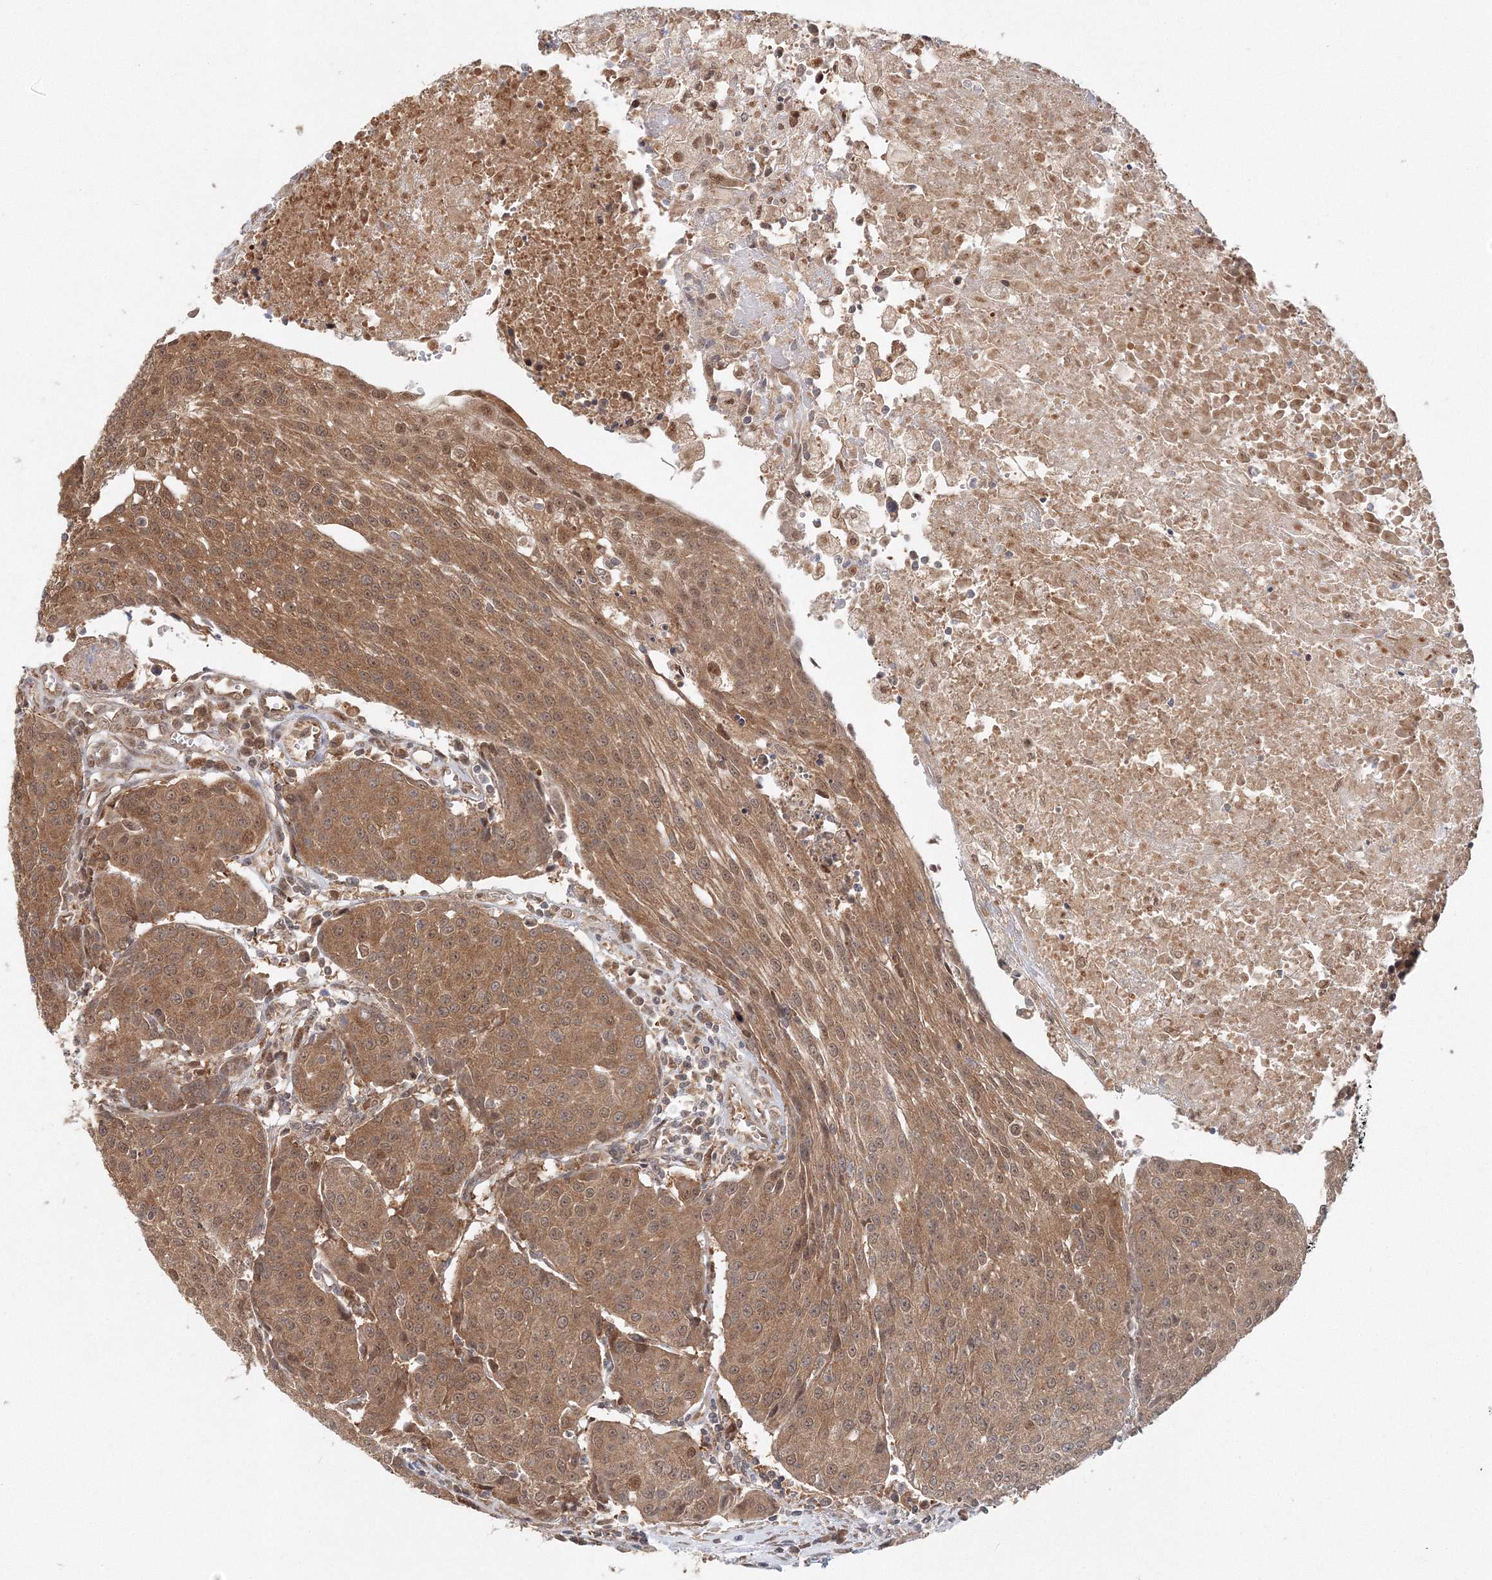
{"staining": {"intensity": "moderate", "quantity": ">75%", "location": "cytoplasmic/membranous,nuclear"}, "tissue": "urothelial cancer", "cell_type": "Tumor cells", "image_type": "cancer", "snomed": [{"axis": "morphology", "description": "Urothelial carcinoma, High grade"}, {"axis": "topography", "description": "Urinary bladder"}], "caption": "Immunohistochemistry of urothelial cancer displays medium levels of moderate cytoplasmic/membranous and nuclear positivity in about >75% of tumor cells.", "gene": "PSMD6", "patient": {"sex": "female", "age": 85}}